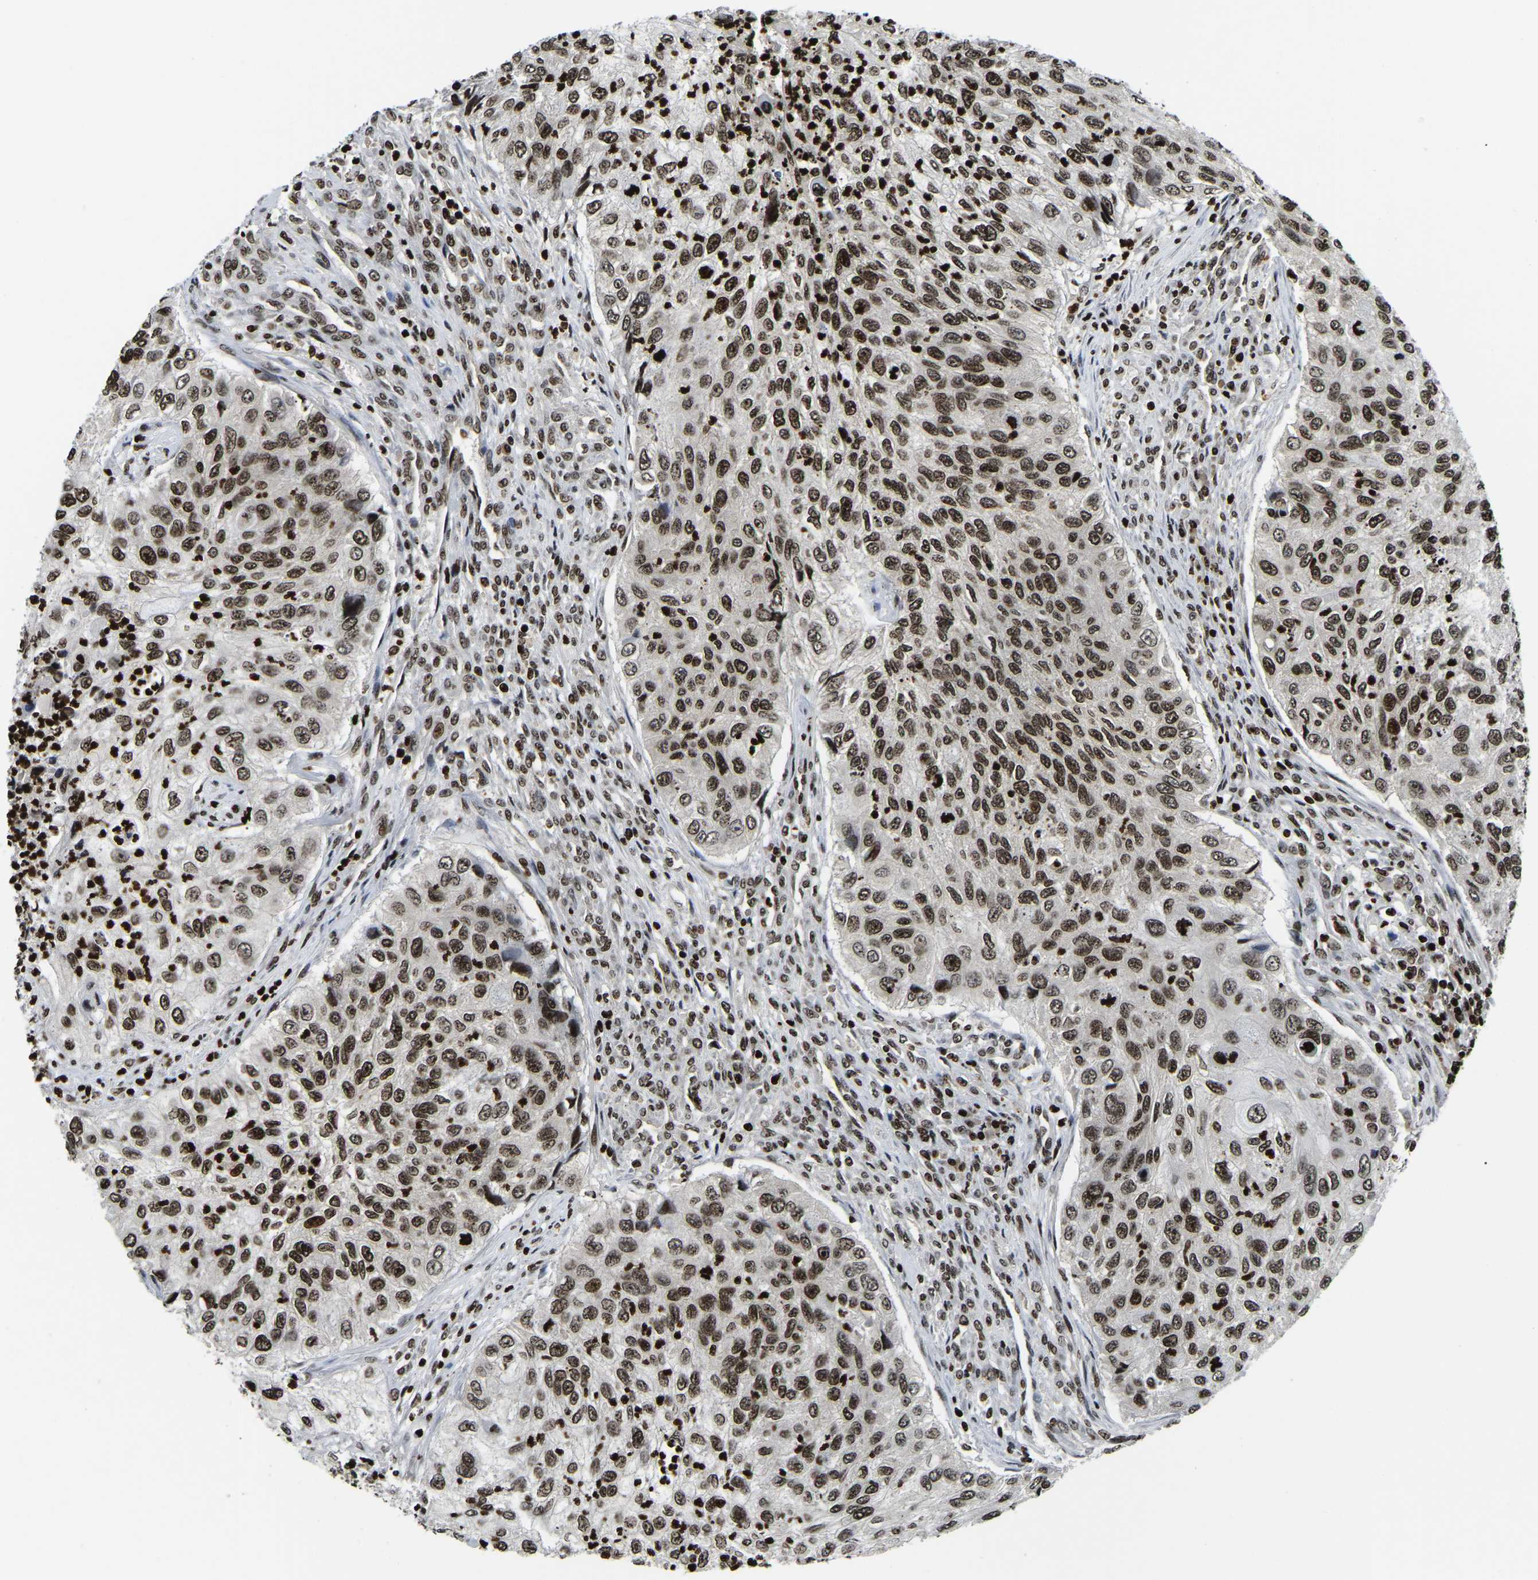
{"staining": {"intensity": "strong", "quantity": ">75%", "location": "nuclear"}, "tissue": "urothelial cancer", "cell_type": "Tumor cells", "image_type": "cancer", "snomed": [{"axis": "morphology", "description": "Urothelial carcinoma, High grade"}, {"axis": "topography", "description": "Urinary bladder"}], "caption": "Protein staining reveals strong nuclear staining in about >75% of tumor cells in high-grade urothelial carcinoma.", "gene": "LRRC61", "patient": {"sex": "female", "age": 60}}